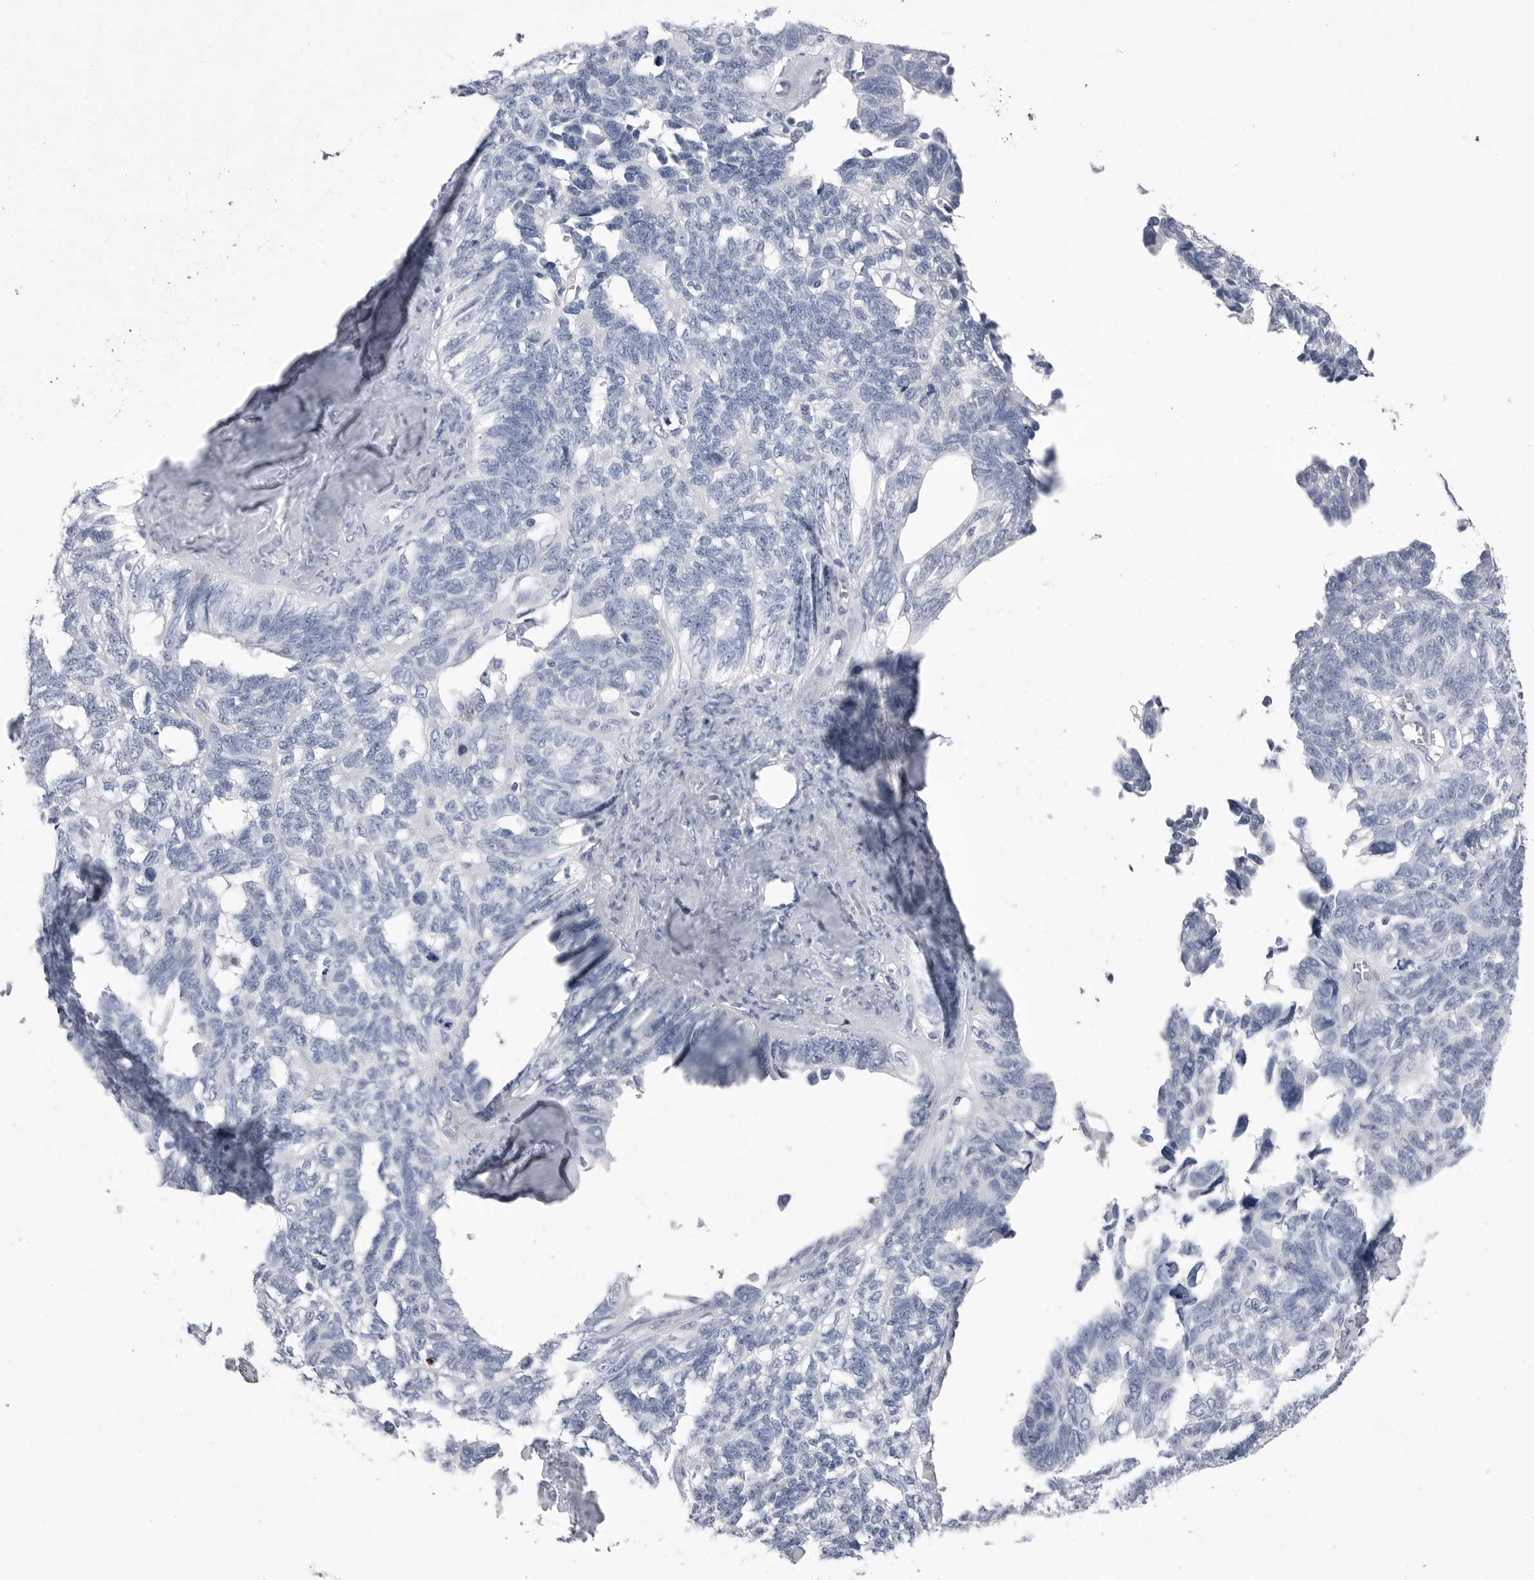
{"staining": {"intensity": "negative", "quantity": "none", "location": "none"}, "tissue": "ovarian cancer", "cell_type": "Tumor cells", "image_type": "cancer", "snomed": [{"axis": "morphology", "description": "Cystadenocarcinoma, serous, NOS"}, {"axis": "topography", "description": "Ovary"}], "caption": "There is no significant staining in tumor cells of ovarian cancer.", "gene": "ABHD12", "patient": {"sex": "female", "age": 79}}